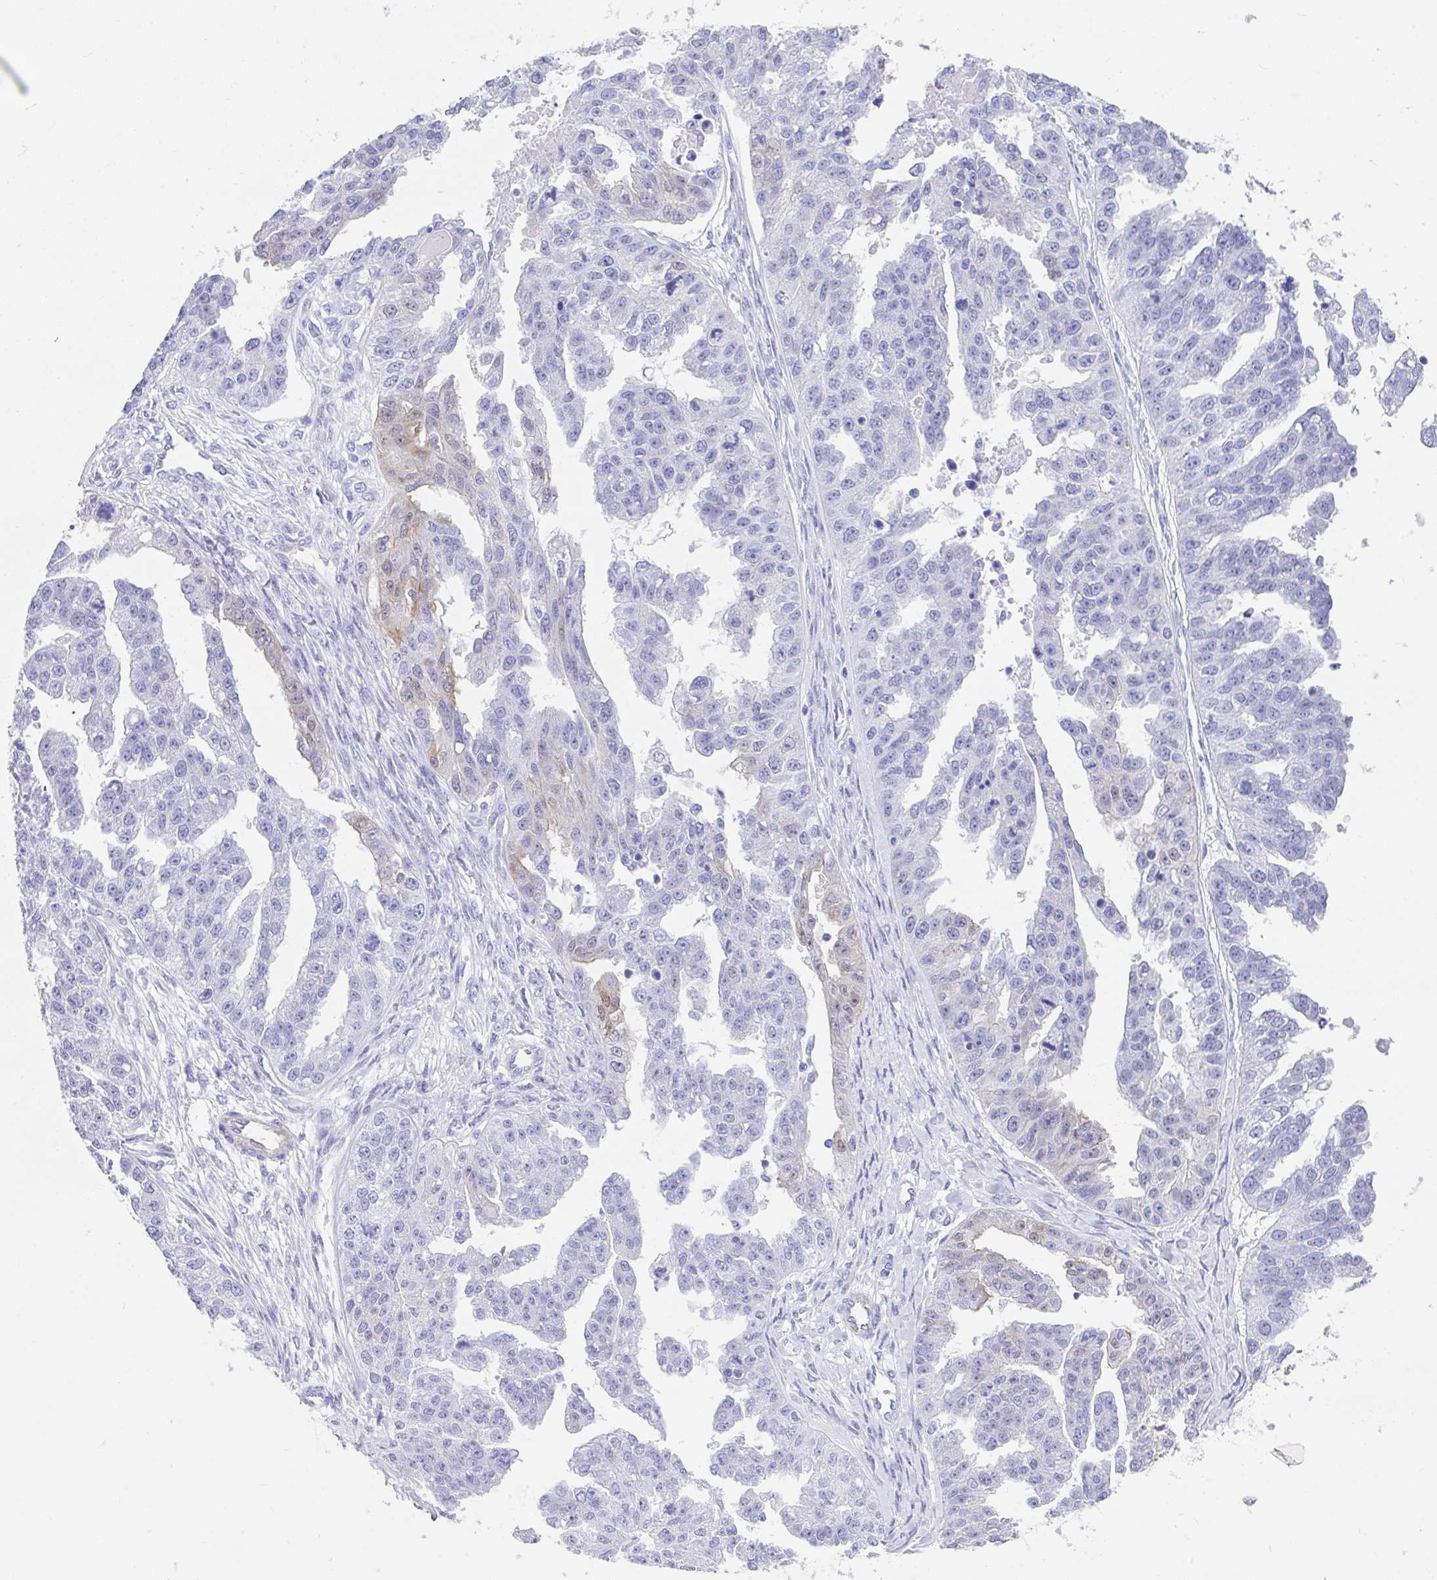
{"staining": {"intensity": "weak", "quantity": "<25%", "location": "cytoplasmic/membranous"}, "tissue": "ovarian cancer", "cell_type": "Tumor cells", "image_type": "cancer", "snomed": [{"axis": "morphology", "description": "Cystadenocarcinoma, serous, NOS"}, {"axis": "topography", "description": "Ovary"}], "caption": "DAB immunohistochemical staining of ovarian serous cystadenocarcinoma exhibits no significant expression in tumor cells.", "gene": "FAM107A", "patient": {"sex": "female", "age": 58}}